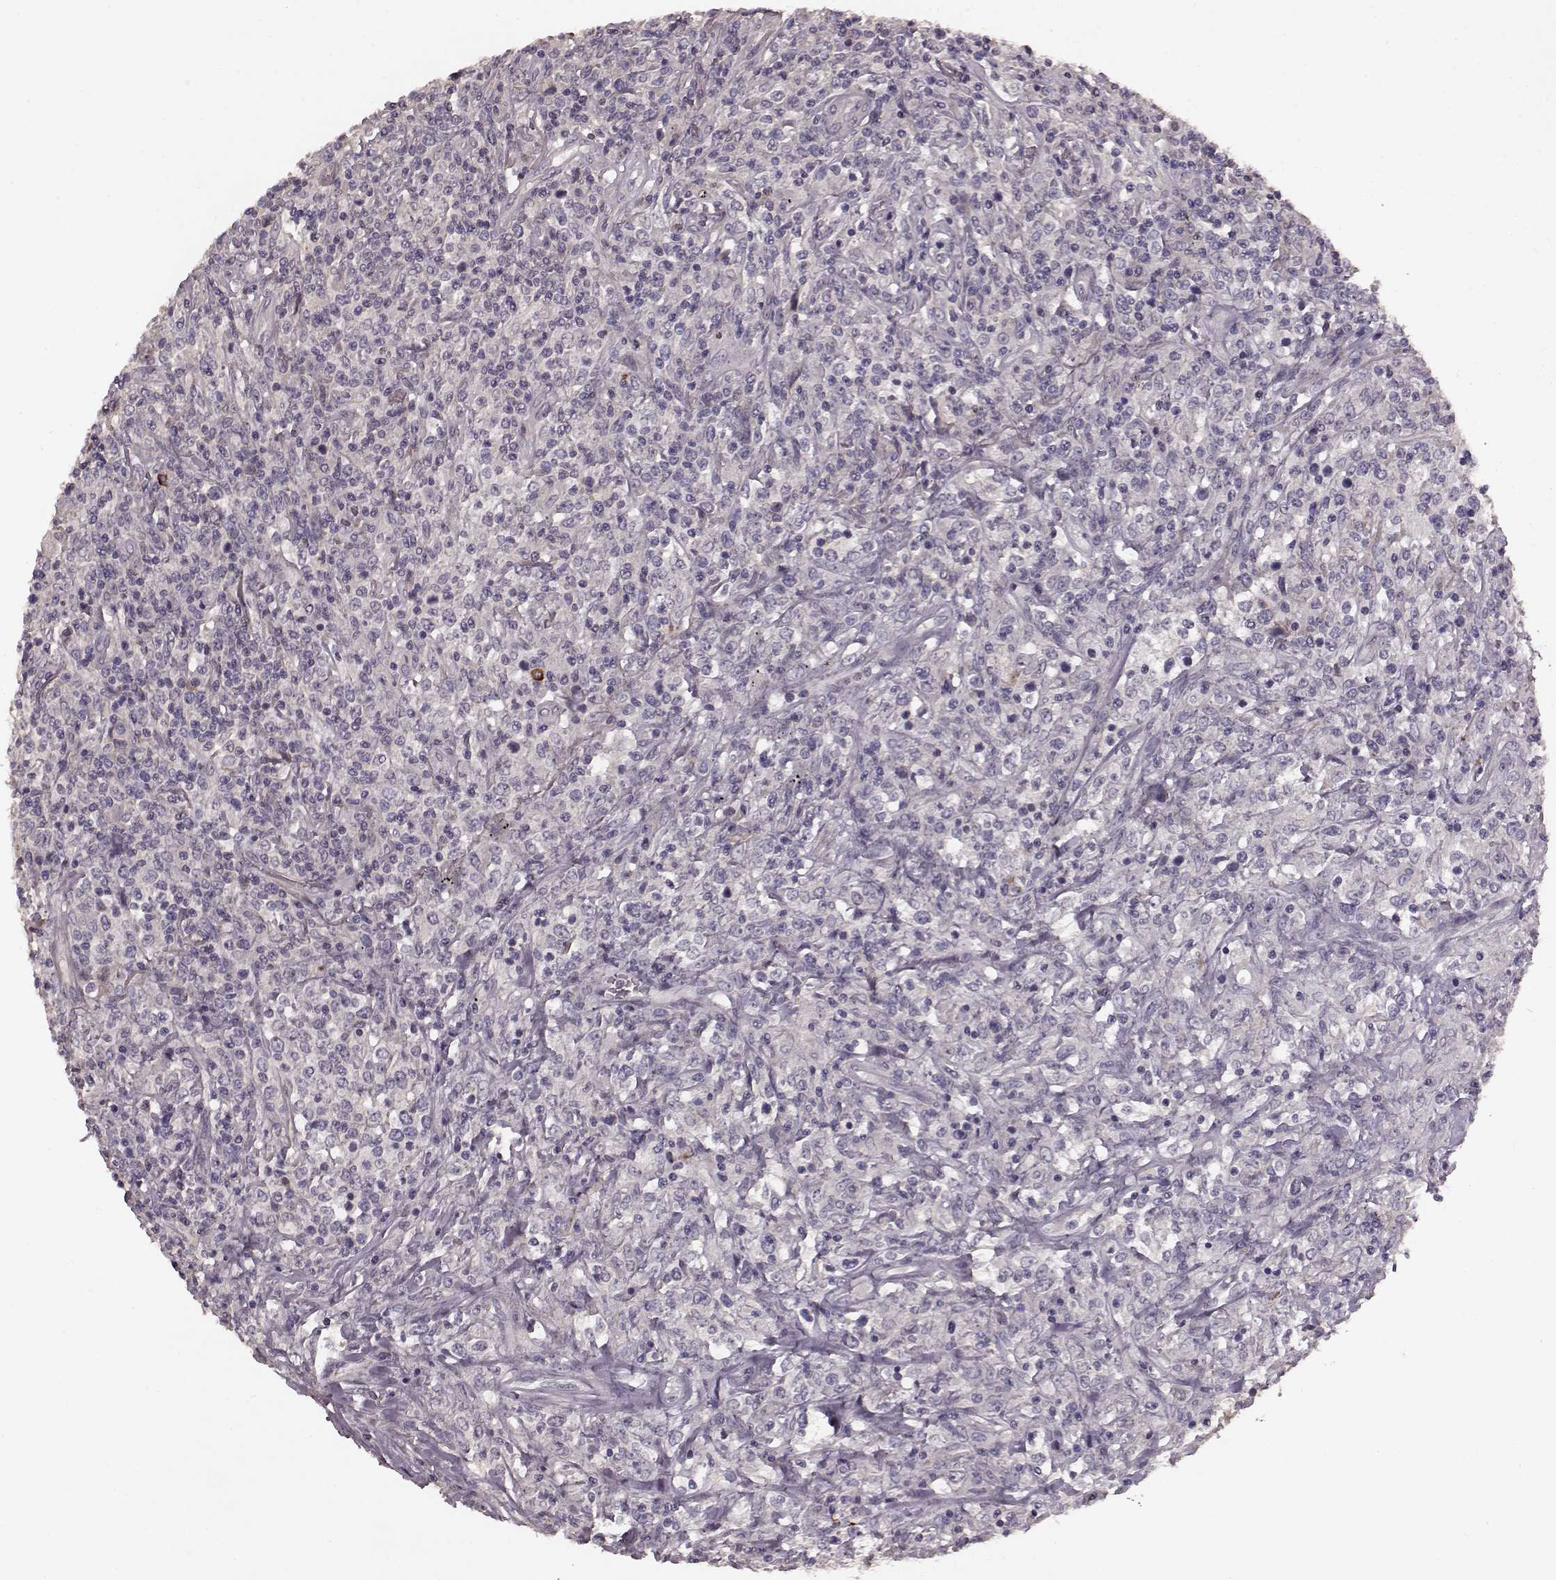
{"staining": {"intensity": "negative", "quantity": "none", "location": "none"}, "tissue": "lymphoma", "cell_type": "Tumor cells", "image_type": "cancer", "snomed": [{"axis": "morphology", "description": "Malignant lymphoma, non-Hodgkin's type, High grade"}, {"axis": "topography", "description": "Lung"}], "caption": "Lymphoma was stained to show a protein in brown. There is no significant positivity in tumor cells. Brightfield microscopy of immunohistochemistry (IHC) stained with DAB (brown) and hematoxylin (blue), captured at high magnification.", "gene": "SLC52A3", "patient": {"sex": "male", "age": 79}}